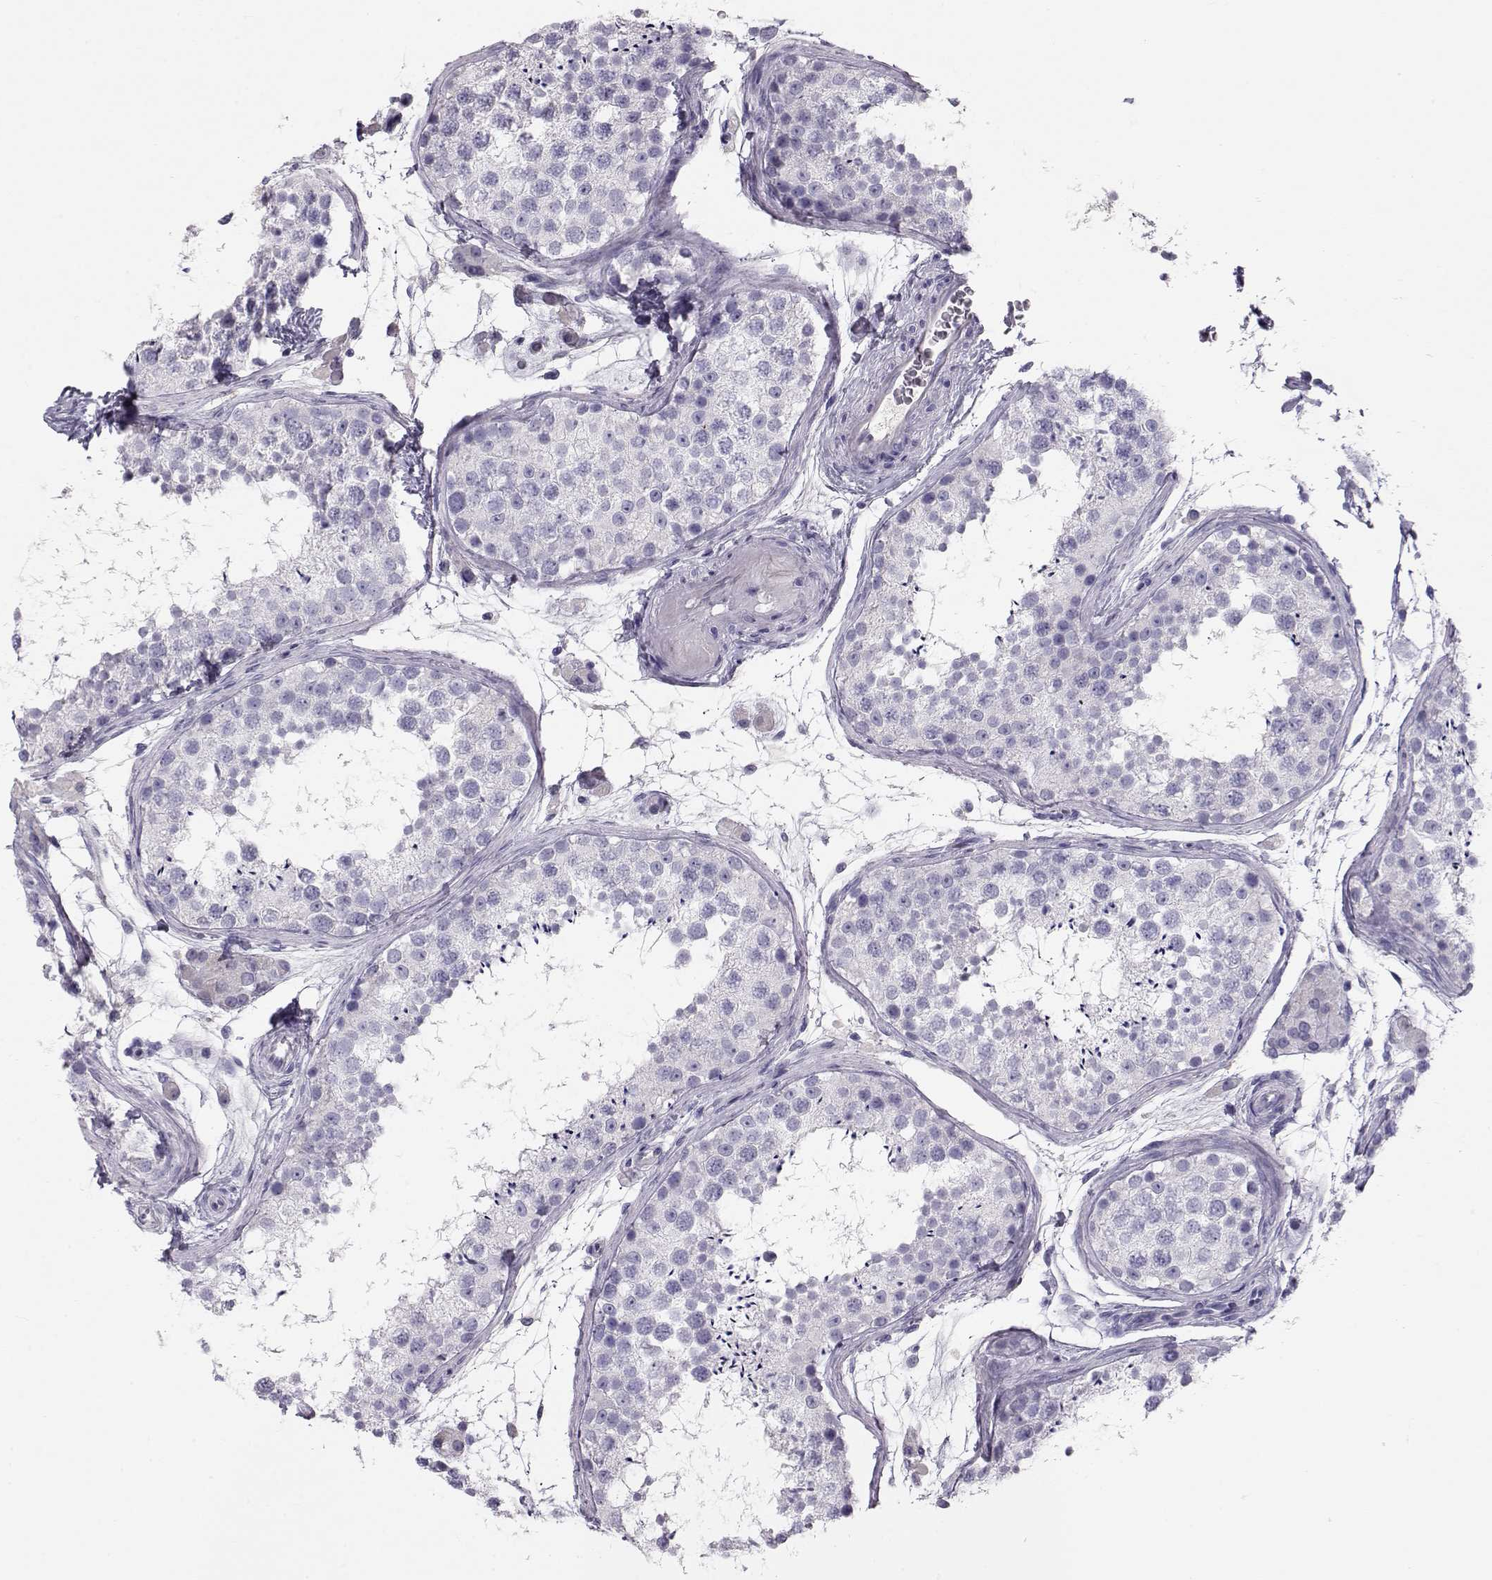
{"staining": {"intensity": "negative", "quantity": "none", "location": "none"}, "tissue": "testis", "cell_type": "Cells in seminiferous ducts", "image_type": "normal", "snomed": [{"axis": "morphology", "description": "Normal tissue, NOS"}, {"axis": "topography", "description": "Testis"}], "caption": "This is an immunohistochemistry histopathology image of benign human testis. There is no expression in cells in seminiferous ducts.", "gene": "GPR26", "patient": {"sex": "male", "age": 41}}